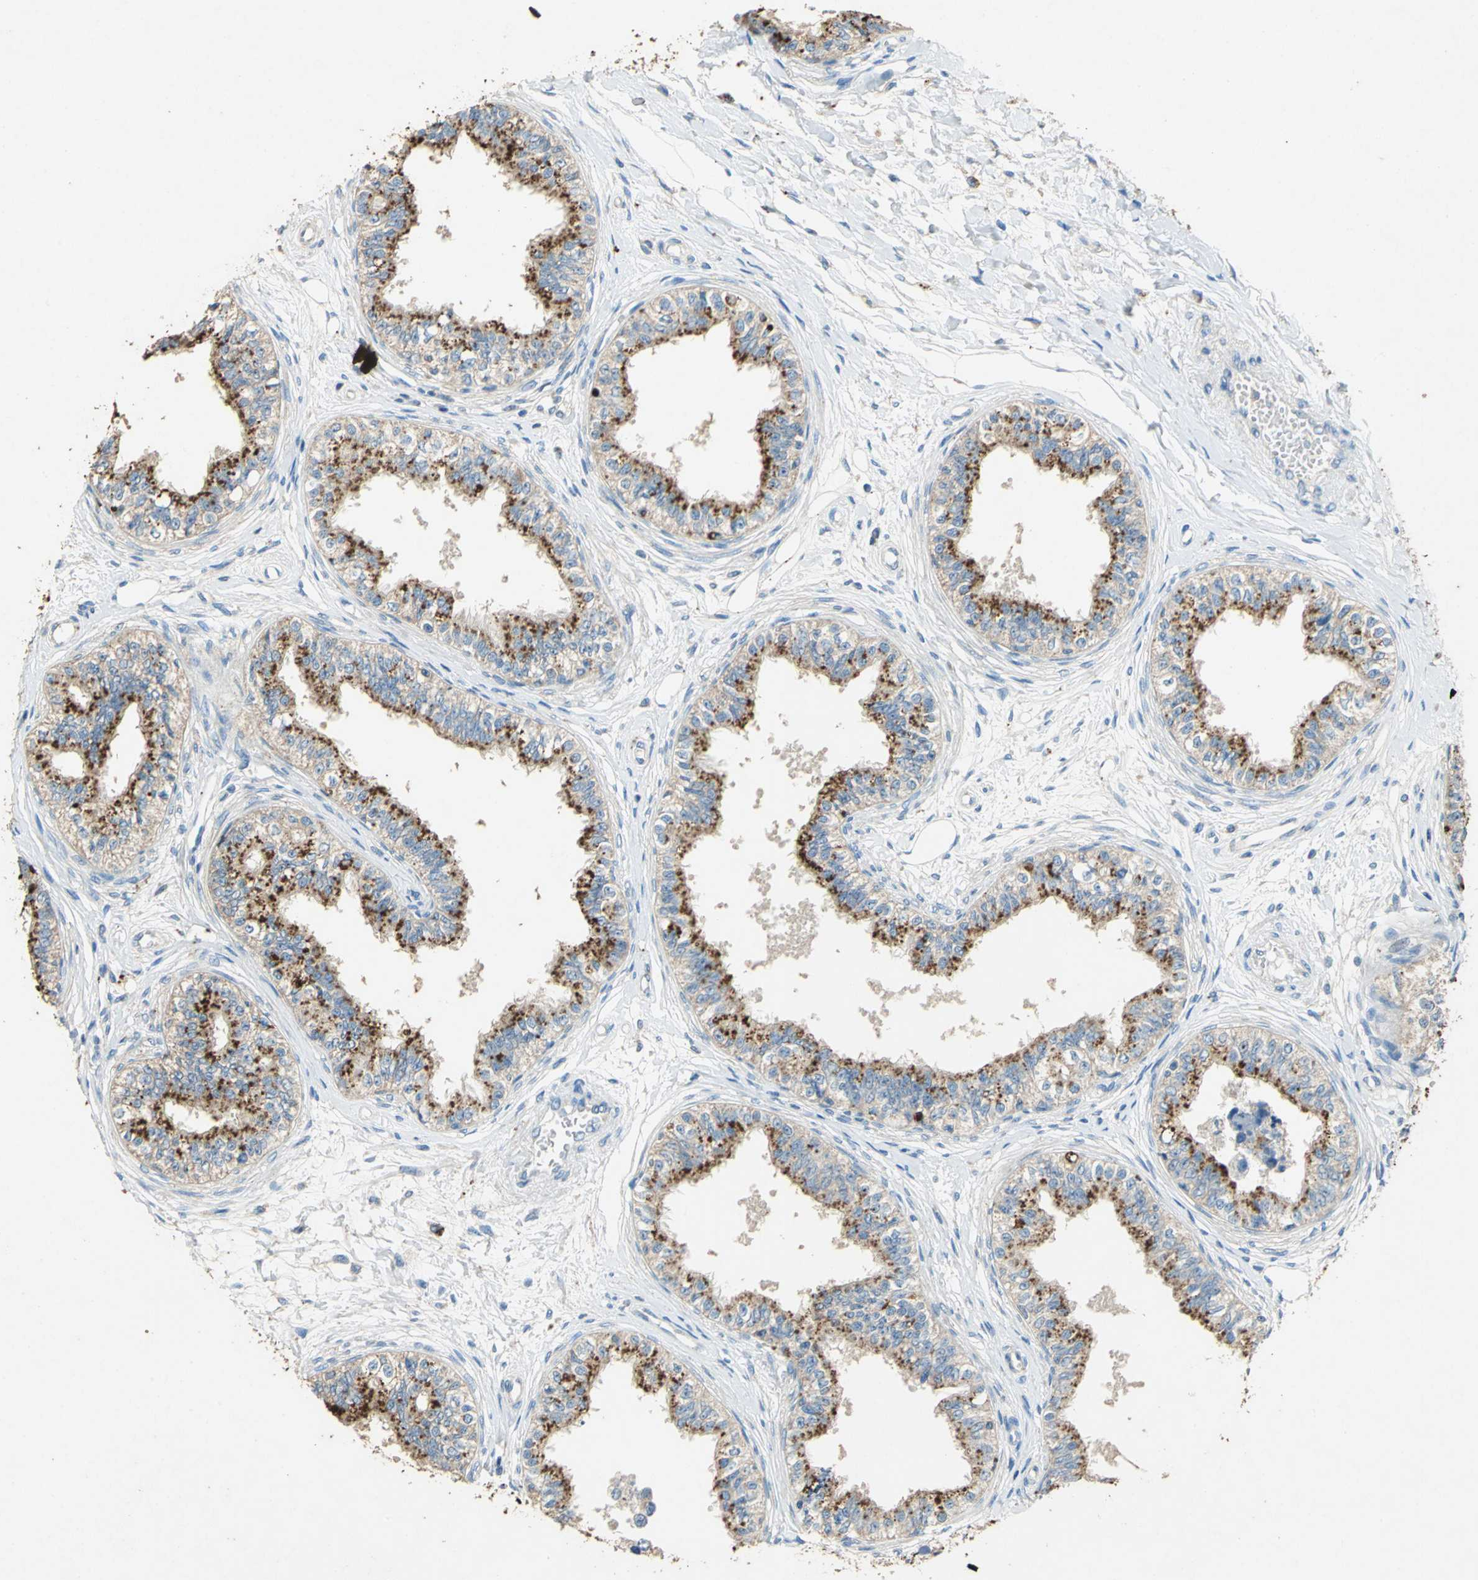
{"staining": {"intensity": "moderate", "quantity": ">75%", "location": "cytoplasmic/membranous"}, "tissue": "epididymis", "cell_type": "Glandular cells", "image_type": "normal", "snomed": [{"axis": "morphology", "description": "Normal tissue, NOS"}, {"axis": "morphology", "description": "Adenocarcinoma, metastatic, NOS"}, {"axis": "topography", "description": "Testis"}, {"axis": "topography", "description": "Epididymis"}], "caption": "Immunohistochemistry (IHC) (DAB) staining of normal epididymis reveals moderate cytoplasmic/membranous protein positivity in approximately >75% of glandular cells. (DAB (3,3'-diaminobenzidine) IHC, brown staining for protein, blue staining for nuclei).", "gene": "ADAMTS5", "patient": {"sex": "male", "age": 26}}